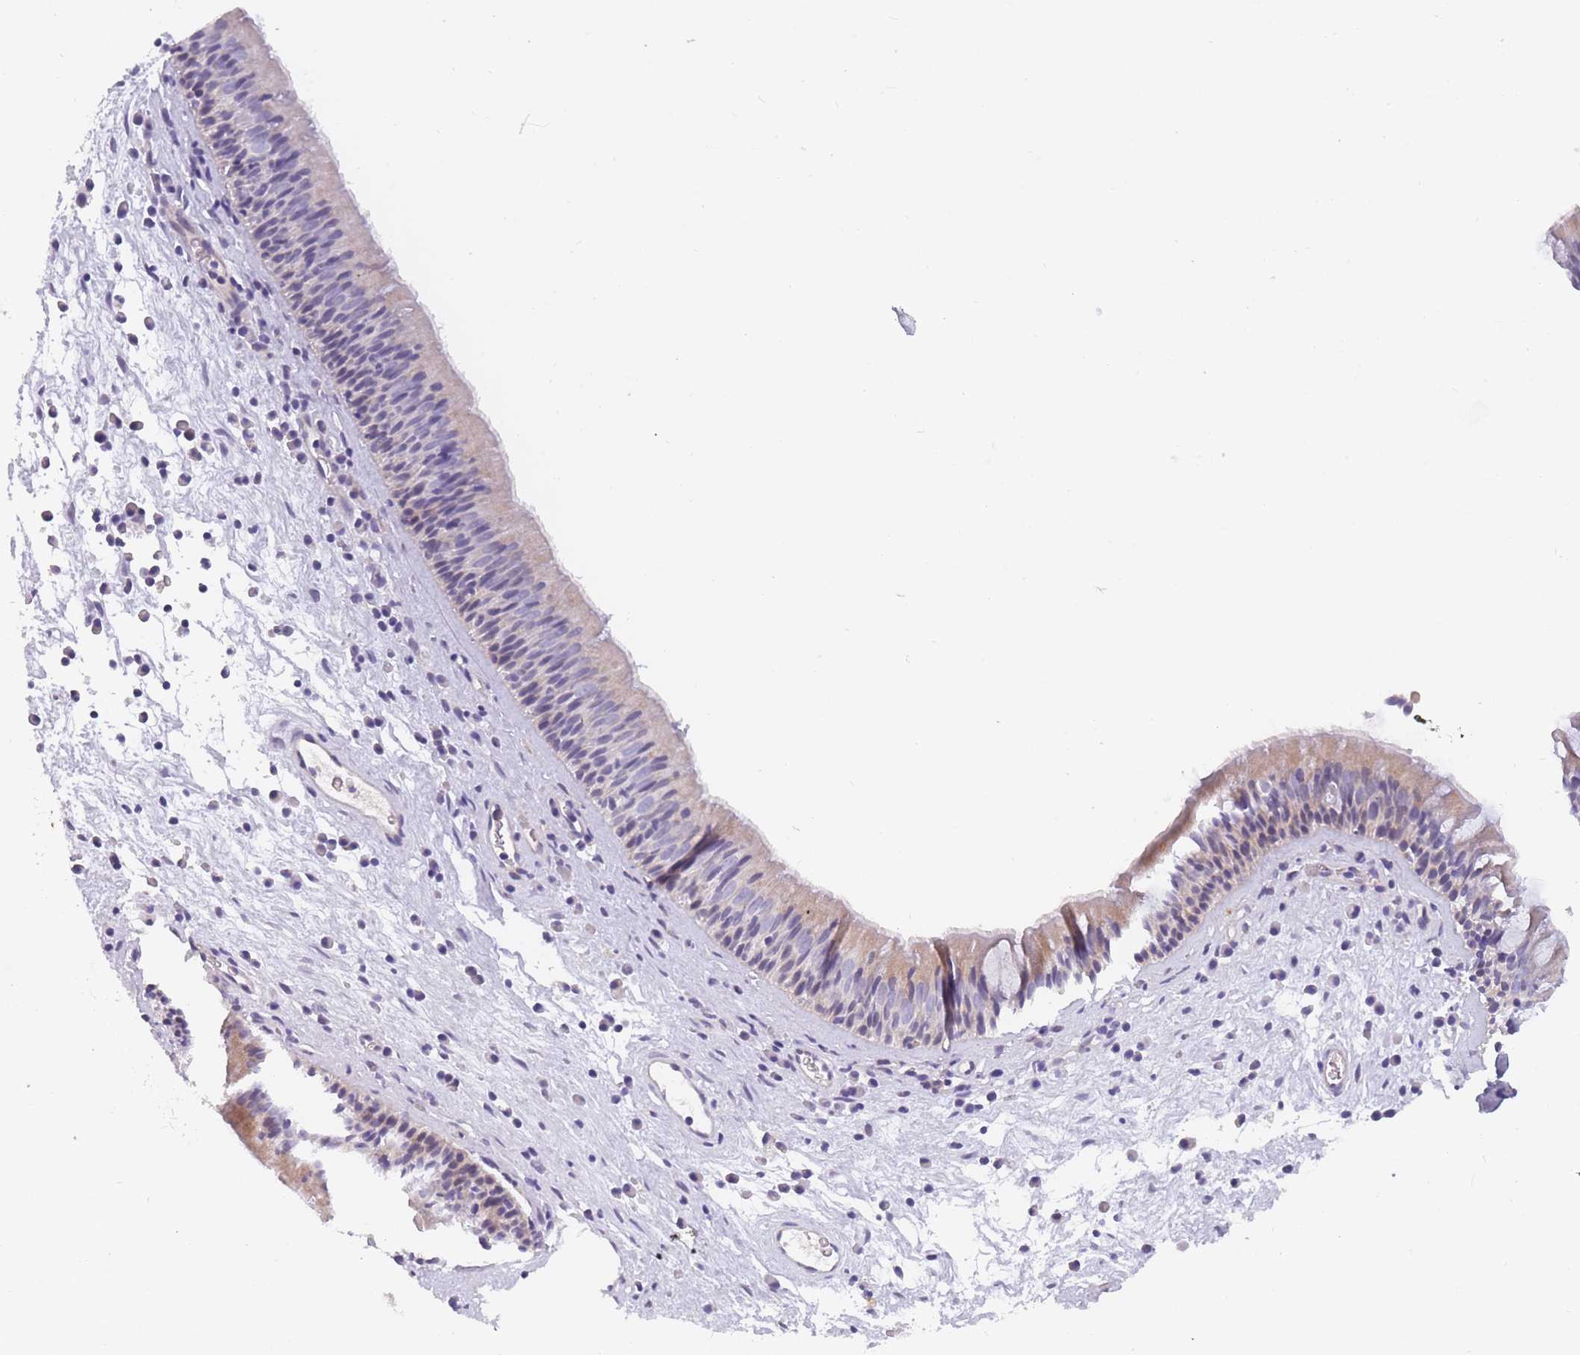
{"staining": {"intensity": "weak", "quantity": "<25%", "location": "cytoplasmic/membranous"}, "tissue": "nasopharynx", "cell_type": "Respiratory epithelial cells", "image_type": "normal", "snomed": [{"axis": "morphology", "description": "Normal tissue, NOS"}, {"axis": "topography", "description": "Nasopharynx"}], "caption": "Immunohistochemistry image of unremarkable nasopharynx: human nasopharynx stained with DAB (3,3'-diaminobenzidine) reveals no significant protein expression in respiratory epithelial cells. The staining was performed using DAB to visualize the protein expression in brown, while the nuclei were stained in blue with hematoxylin (Magnification: 20x).", "gene": "FAM83F", "patient": {"sex": "male", "age": 63}}